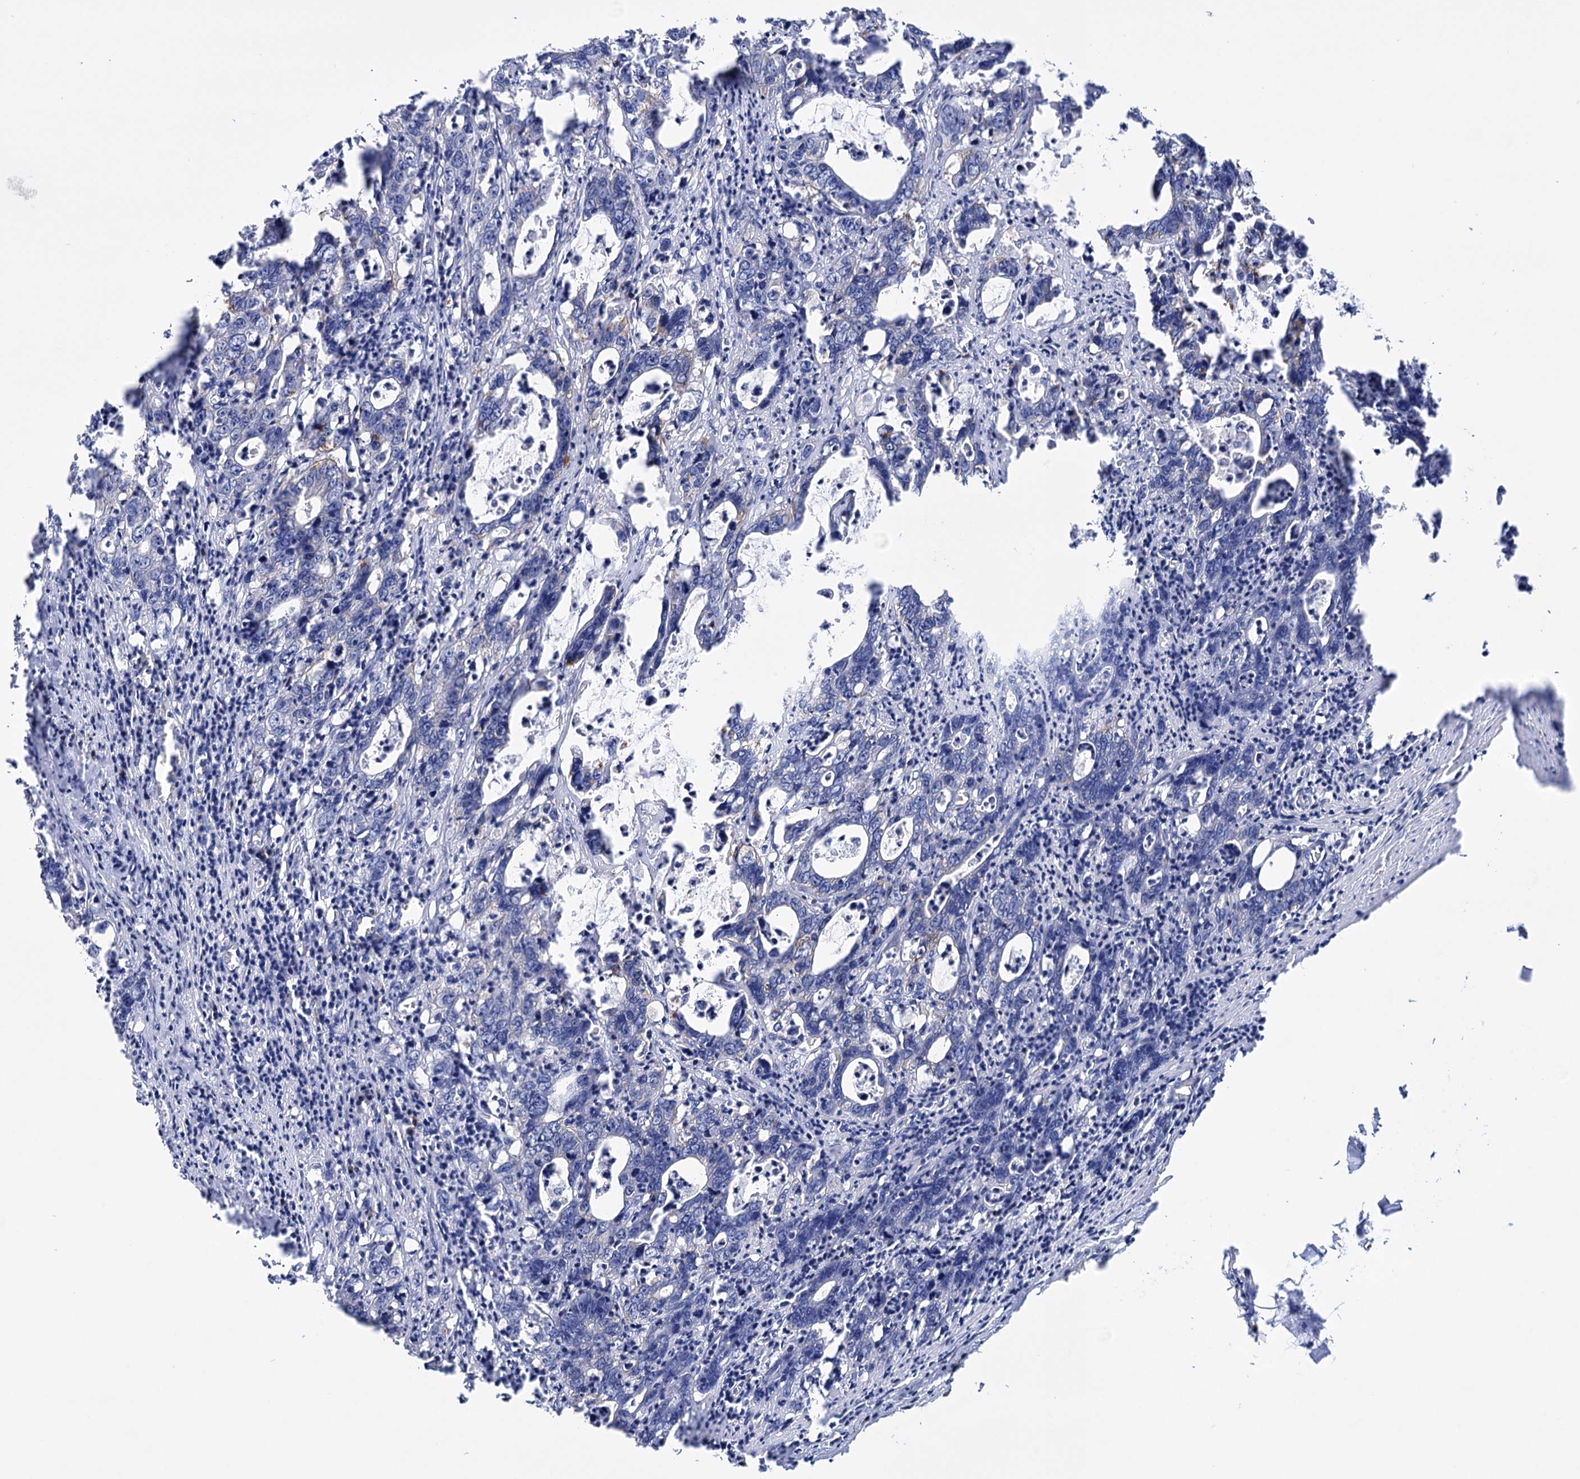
{"staining": {"intensity": "negative", "quantity": "none", "location": "none"}, "tissue": "colorectal cancer", "cell_type": "Tumor cells", "image_type": "cancer", "snomed": [{"axis": "morphology", "description": "Adenocarcinoma, NOS"}, {"axis": "topography", "description": "Colon"}], "caption": "Image shows no protein positivity in tumor cells of colorectal adenocarcinoma tissue.", "gene": "BBS4", "patient": {"sex": "female", "age": 75}}